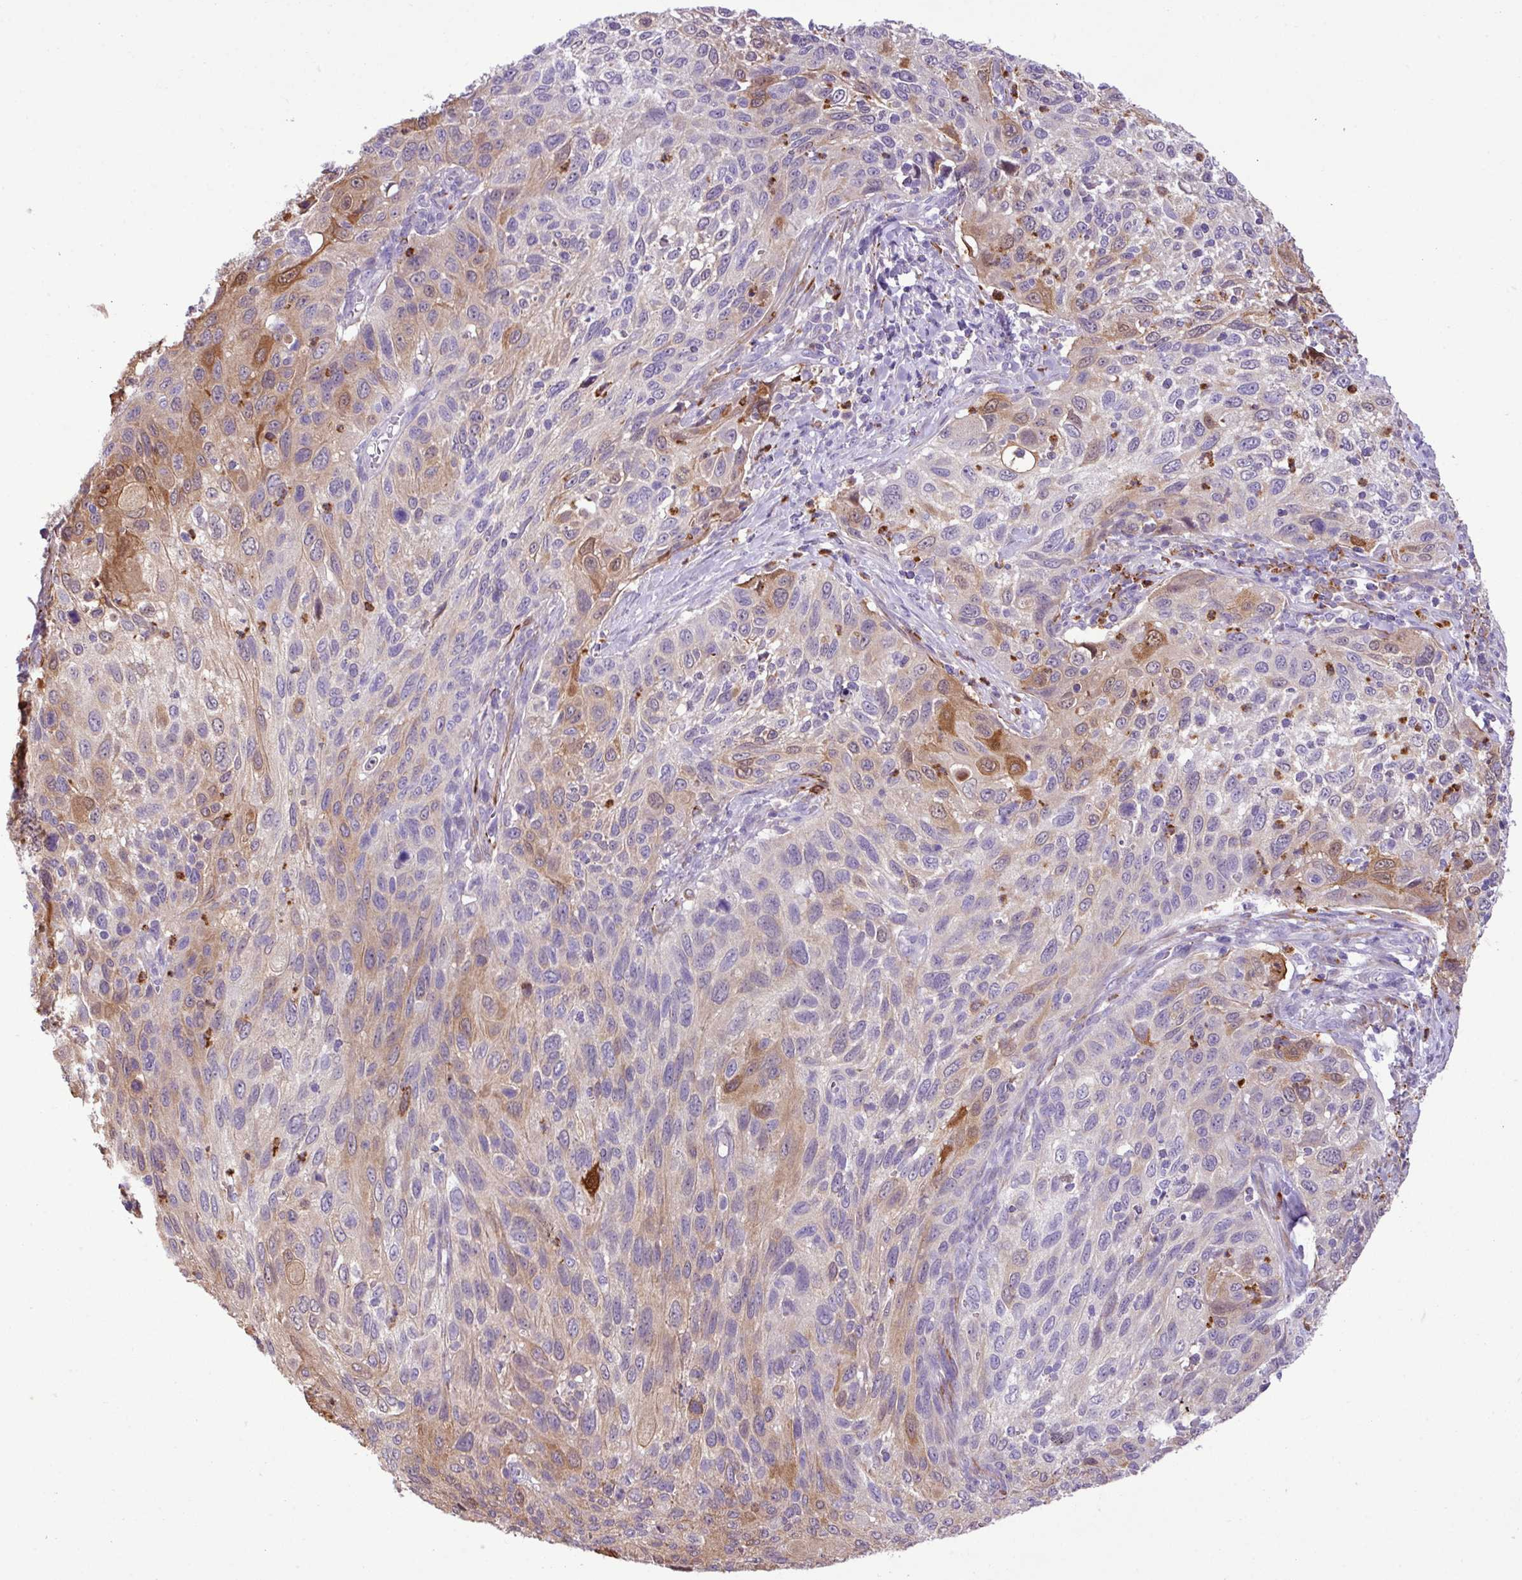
{"staining": {"intensity": "moderate", "quantity": "25%-75%", "location": "cytoplasmic/membranous"}, "tissue": "cervical cancer", "cell_type": "Tumor cells", "image_type": "cancer", "snomed": [{"axis": "morphology", "description": "Squamous cell carcinoma, NOS"}, {"axis": "topography", "description": "Cervix"}], "caption": "IHC of human cervical cancer (squamous cell carcinoma) reveals medium levels of moderate cytoplasmic/membranous expression in approximately 25%-75% of tumor cells.", "gene": "ZSCAN5A", "patient": {"sex": "female", "age": 70}}